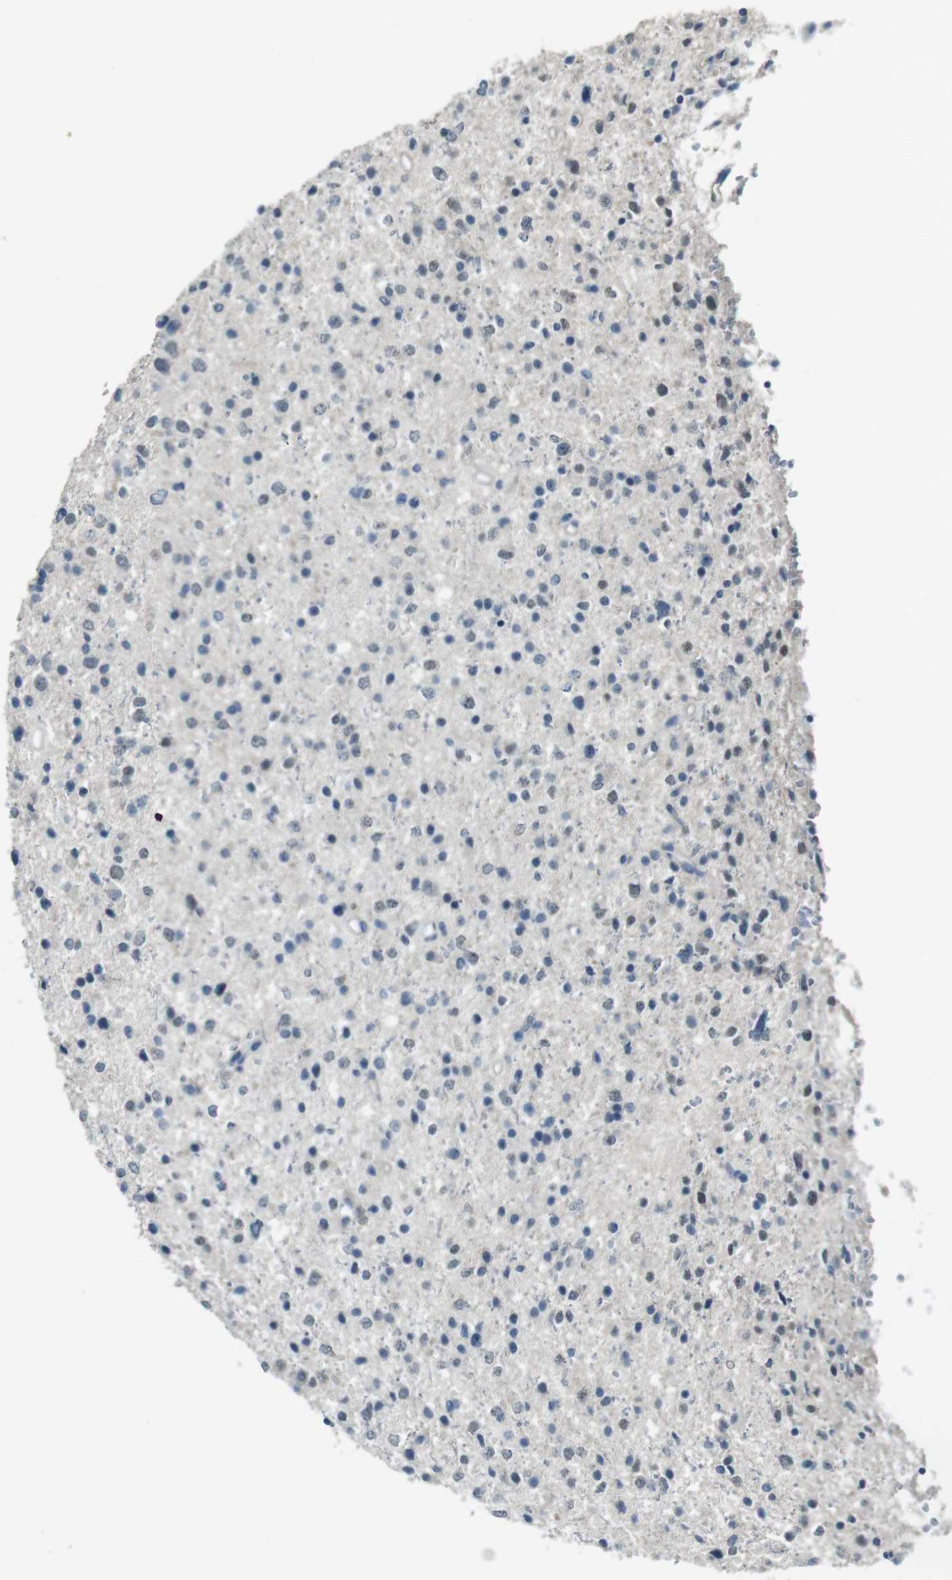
{"staining": {"intensity": "negative", "quantity": "none", "location": "none"}, "tissue": "glioma", "cell_type": "Tumor cells", "image_type": "cancer", "snomed": [{"axis": "morphology", "description": "Glioma, malignant, Low grade"}, {"axis": "topography", "description": "Brain"}], "caption": "Human glioma stained for a protein using immunohistochemistry displays no staining in tumor cells.", "gene": "ENTPD7", "patient": {"sex": "female", "age": 37}}